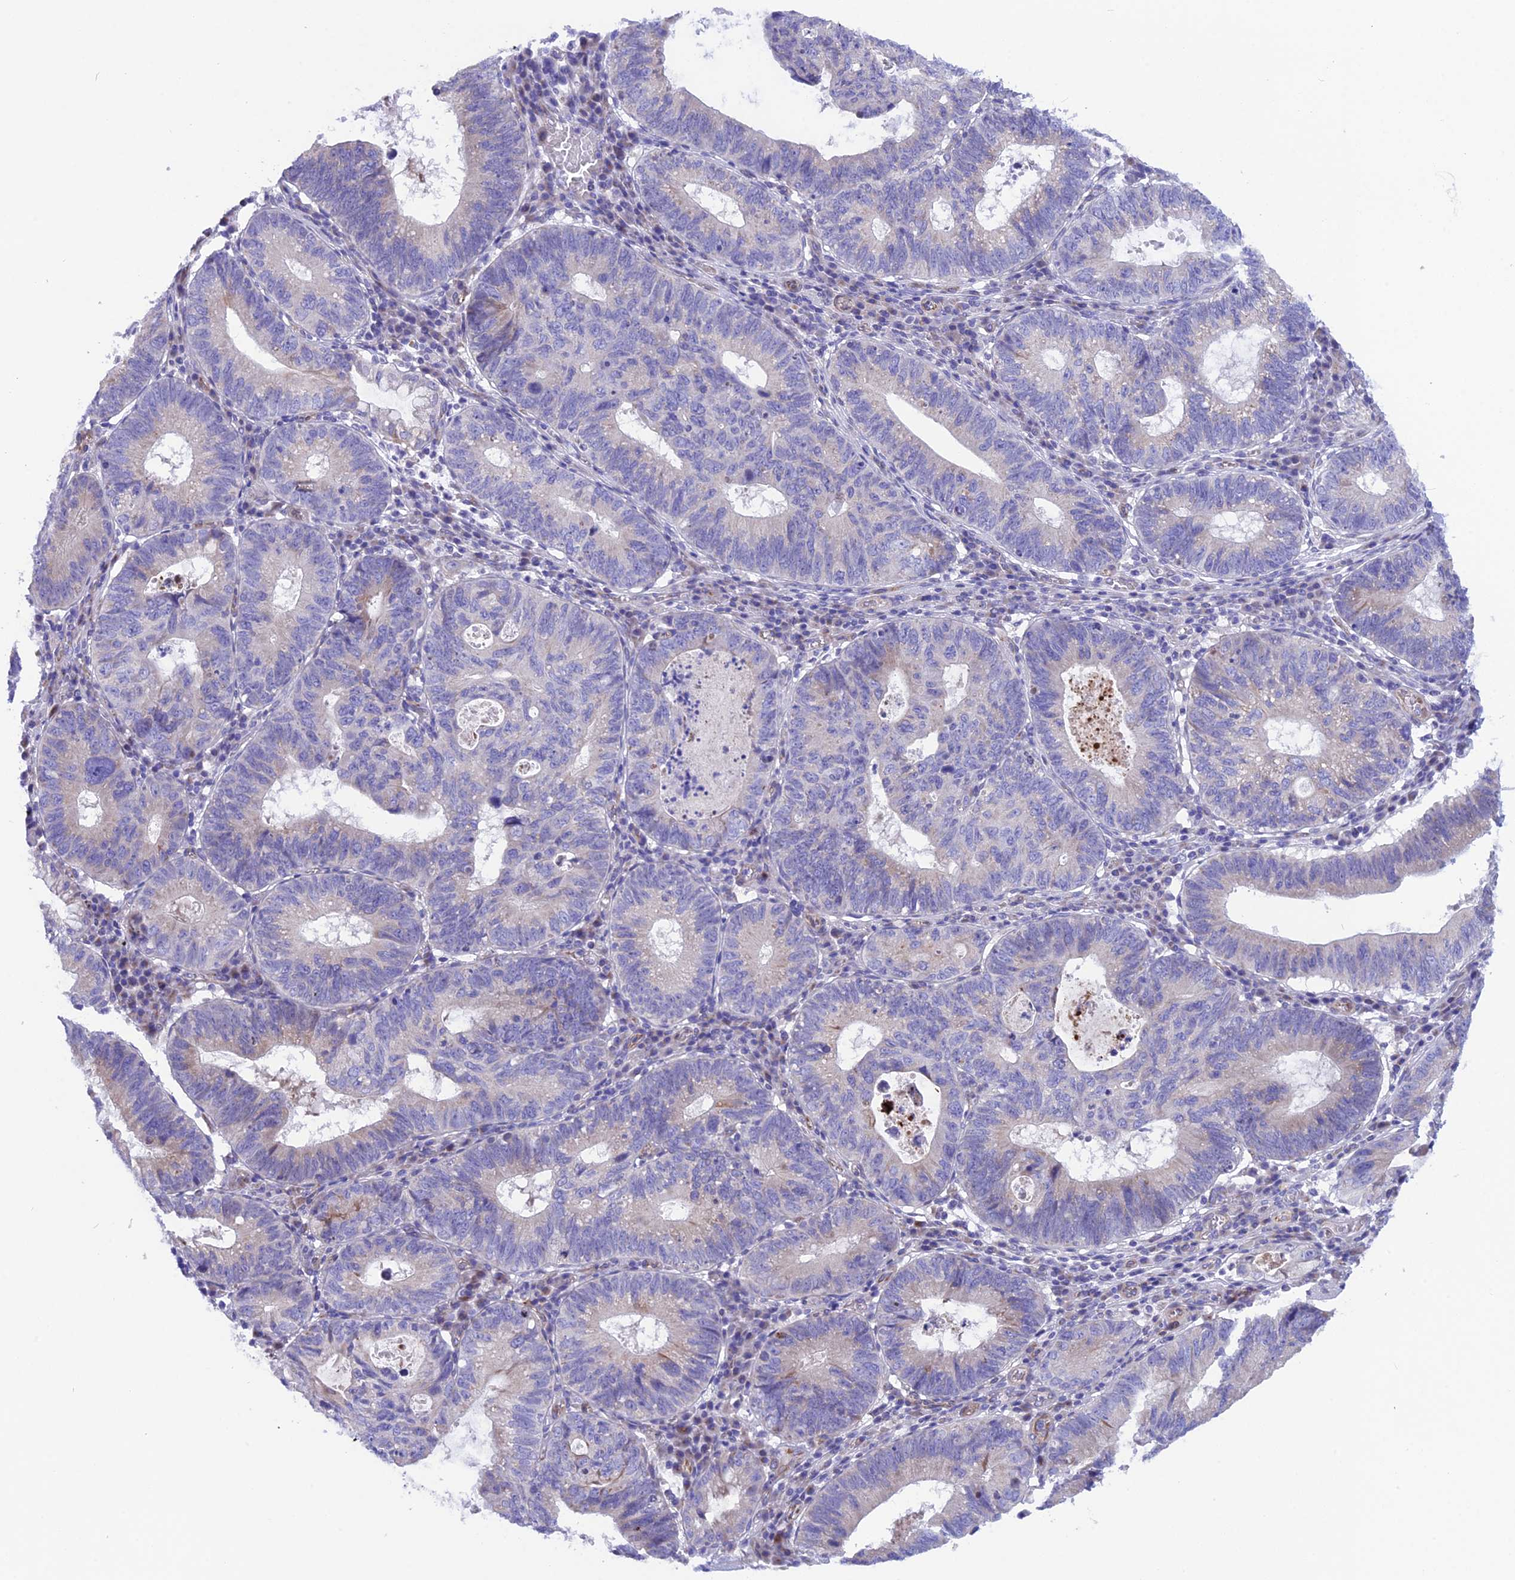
{"staining": {"intensity": "negative", "quantity": "none", "location": "none"}, "tissue": "stomach cancer", "cell_type": "Tumor cells", "image_type": "cancer", "snomed": [{"axis": "morphology", "description": "Adenocarcinoma, NOS"}, {"axis": "topography", "description": "Stomach"}], "caption": "Tumor cells are negative for brown protein staining in stomach cancer (adenocarcinoma). (Brightfield microscopy of DAB (3,3'-diaminobenzidine) immunohistochemistry (IHC) at high magnification).", "gene": "TMEM138", "patient": {"sex": "male", "age": 59}}